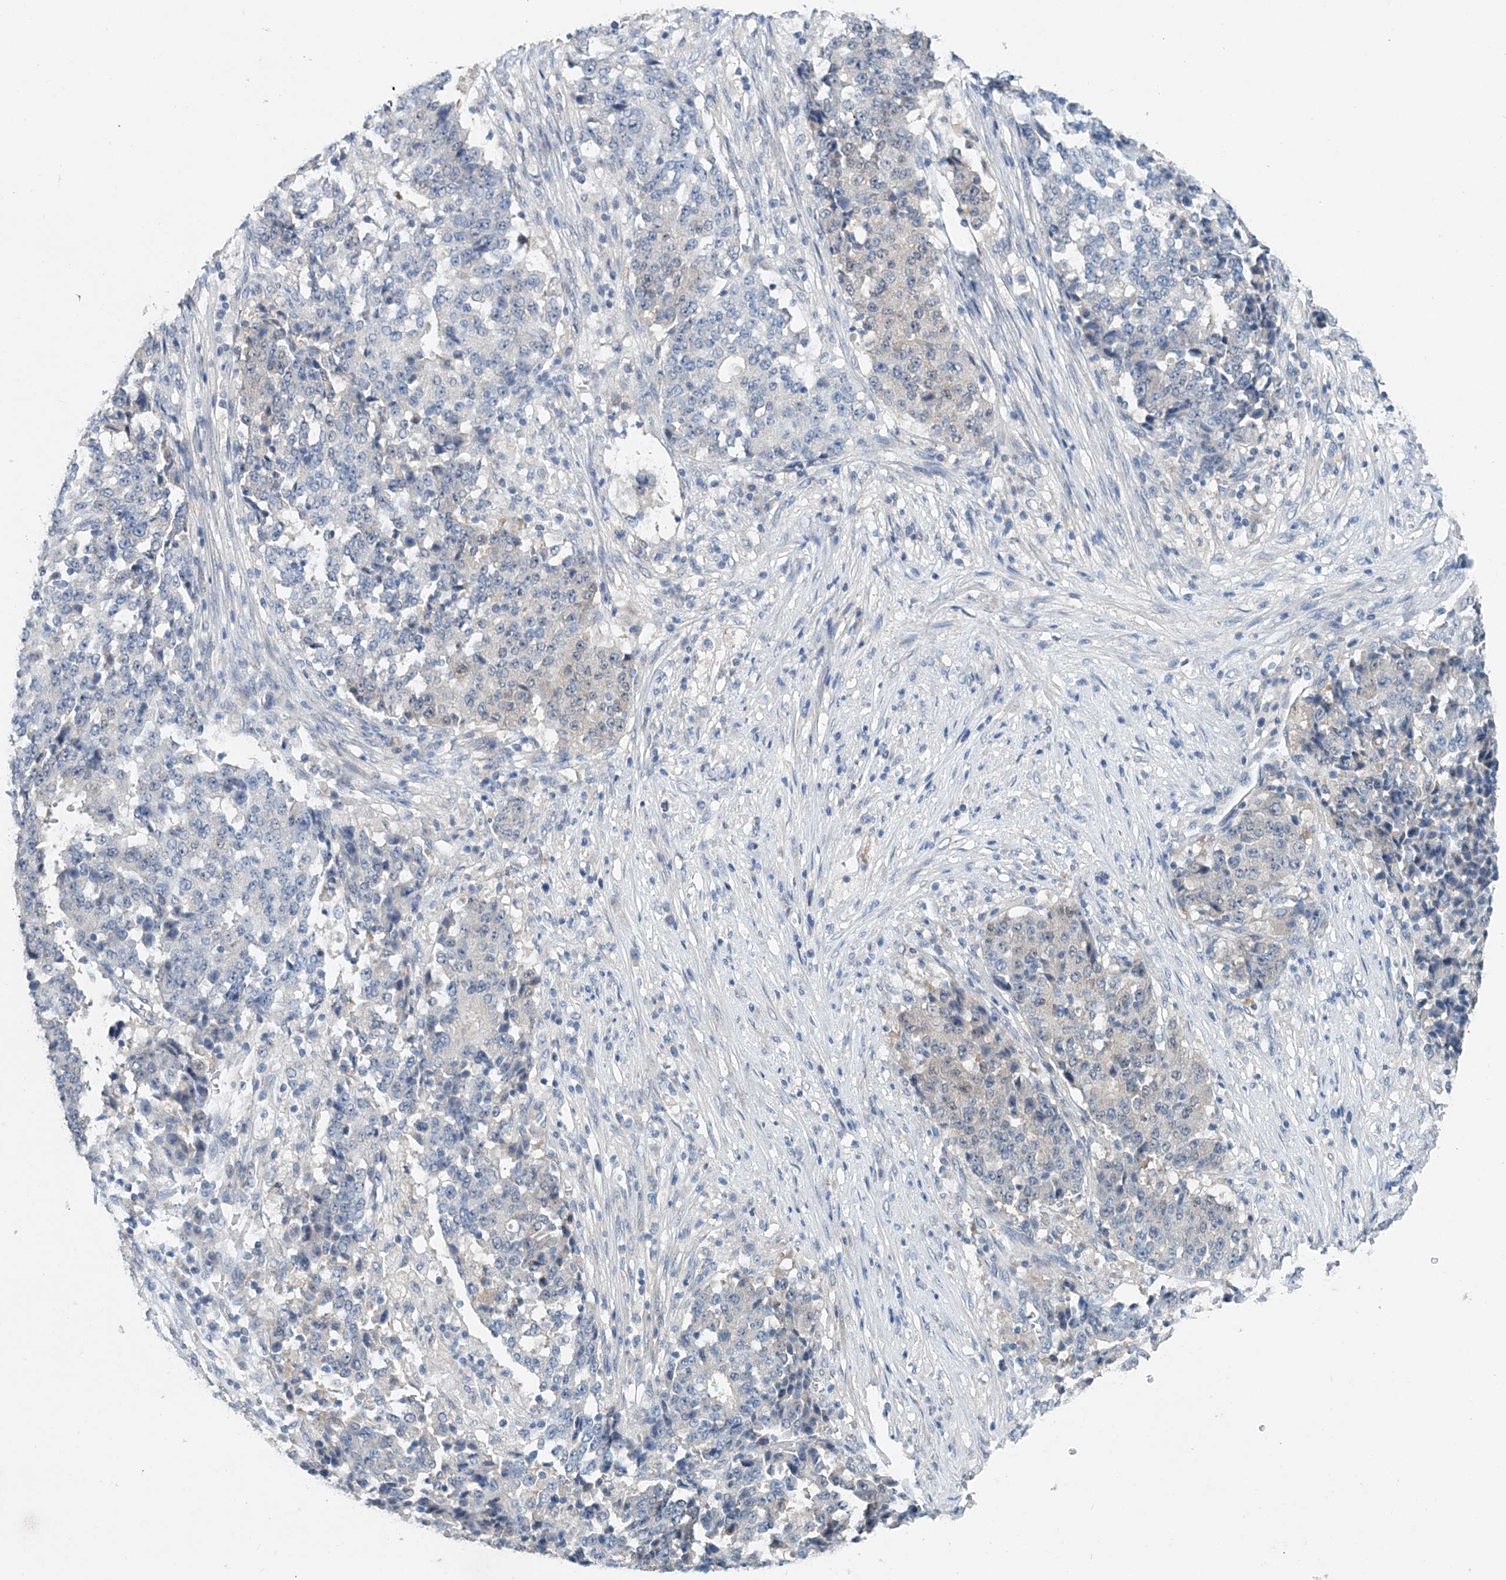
{"staining": {"intensity": "negative", "quantity": "none", "location": "none"}, "tissue": "stomach cancer", "cell_type": "Tumor cells", "image_type": "cancer", "snomed": [{"axis": "morphology", "description": "Adenocarcinoma, NOS"}, {"axis": "topography", "description": "Stomach"}], "caption": "Tumor cells show no significant expression in stomach adenocarcinoma. (DAB immunohistochemistry (IHC) with hematoxylin counter stain).", "gene": "PFN2", "patient": {"sex": "male", "age": 59}}